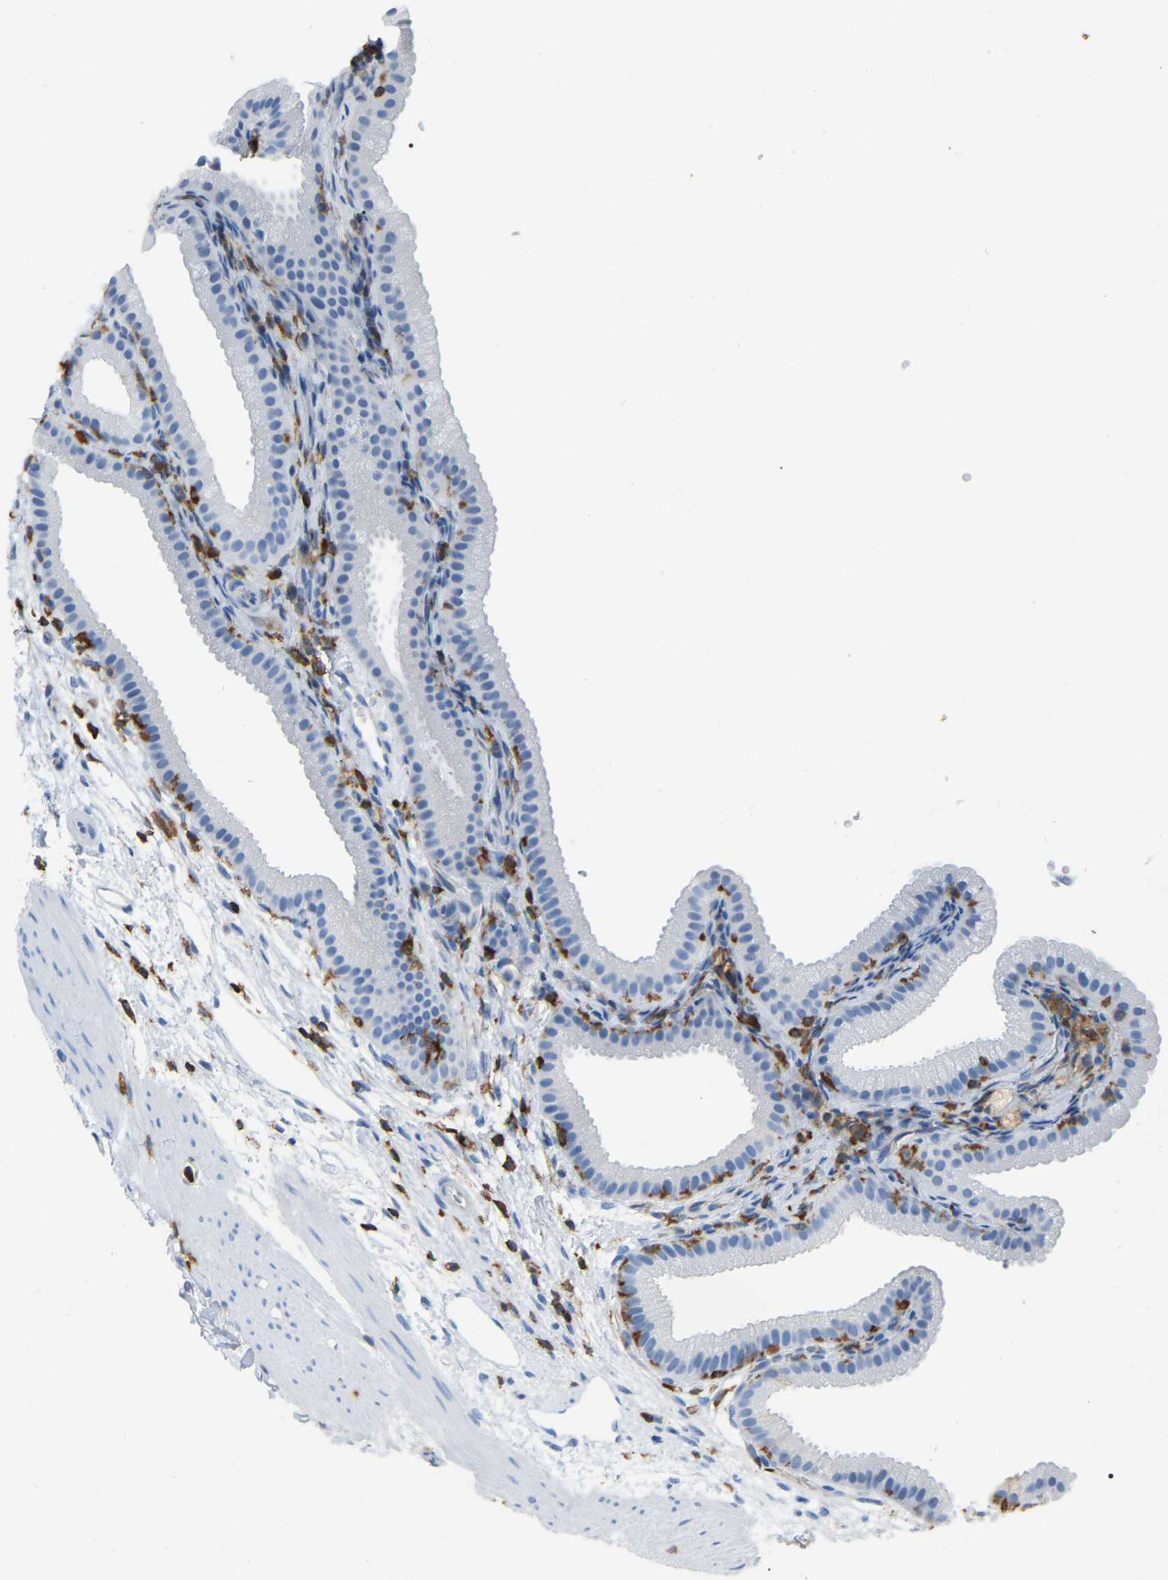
{"staining": {"intensity": "negative", "quantity": "none", "location": "none"}, "tissue": "gallbladder", "cell_type": "Glandular cells", "image_type": "normal", "snomed": [{"axis": "morphology", "description": "Normal tissue, NOS"}, {"axis": "topography", "description": "Gallbladder"}], "caption": "Glandular cells are negative for protein expression in benign human gallbladder. The staining is performed using DAB (3,3'-diaminobenzidine) brown chromogen with nuclei counter-stained in using hematoxylin.", "gene": "ARHGAP45", "patient": {"sex": "female", "age": 64}}